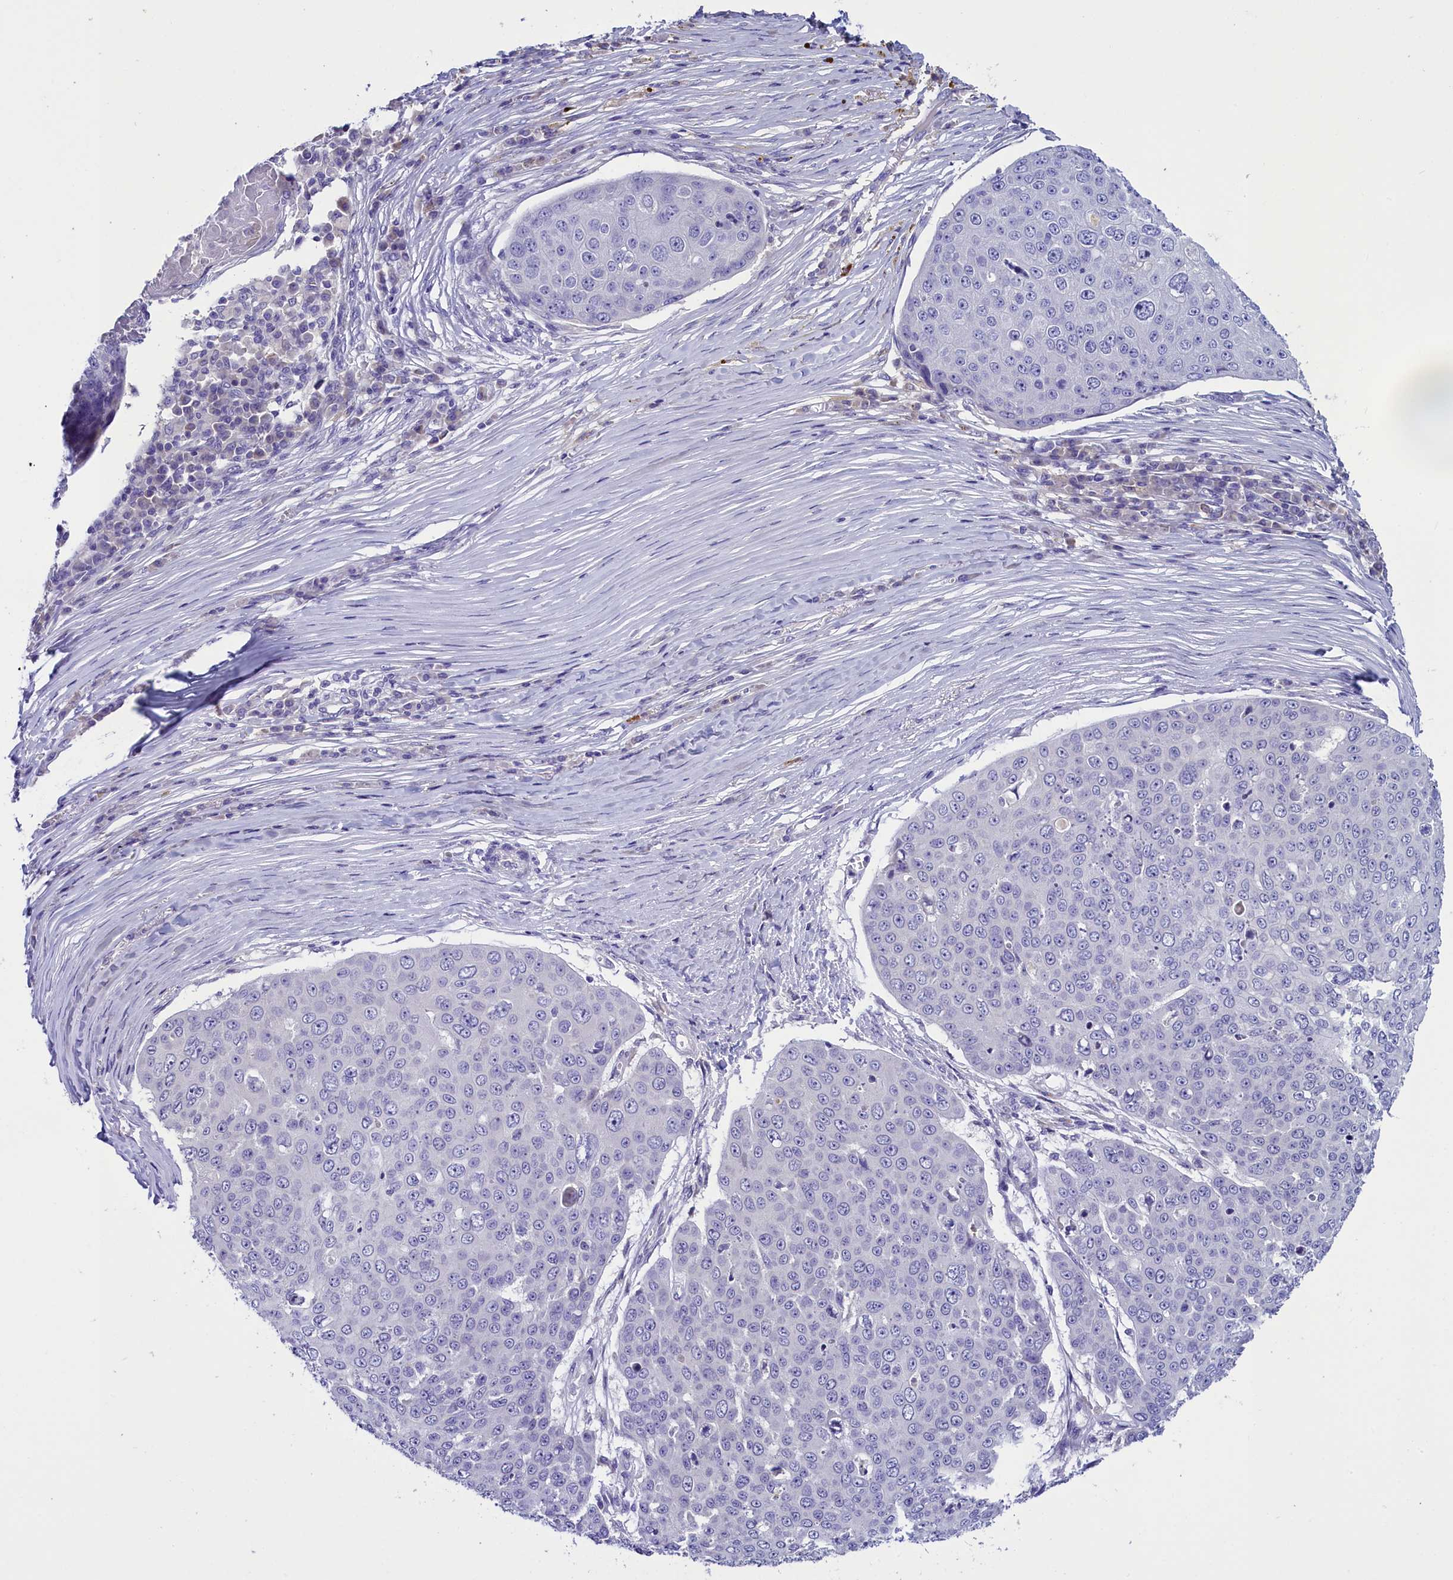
{"staining": {"intensity": "negative", "quantity": "none", "location": "none"}, "tissue": "skin cancer", "cell_type": "Tumor cells", "image_type": "cancer", "snomed": [{"axis": "morphology", "description": "Squamous cell carcinoma, NOS"}, {"axis": "topography", "description": "Skin"}], "caption": "Immunohistochemistry photomicrograph of human skin squamous cell carcinoma stained for a protein (brown), which exhibits no expression in tumor cells. Brightfield microscopy of IHC stained with DAB (3,3'-diaminobenzidine) (brown) and hematoxylin (blue), captured at high magnification.", "gene": "RTTN", "patient": {"sex": "male", "age": 71}}